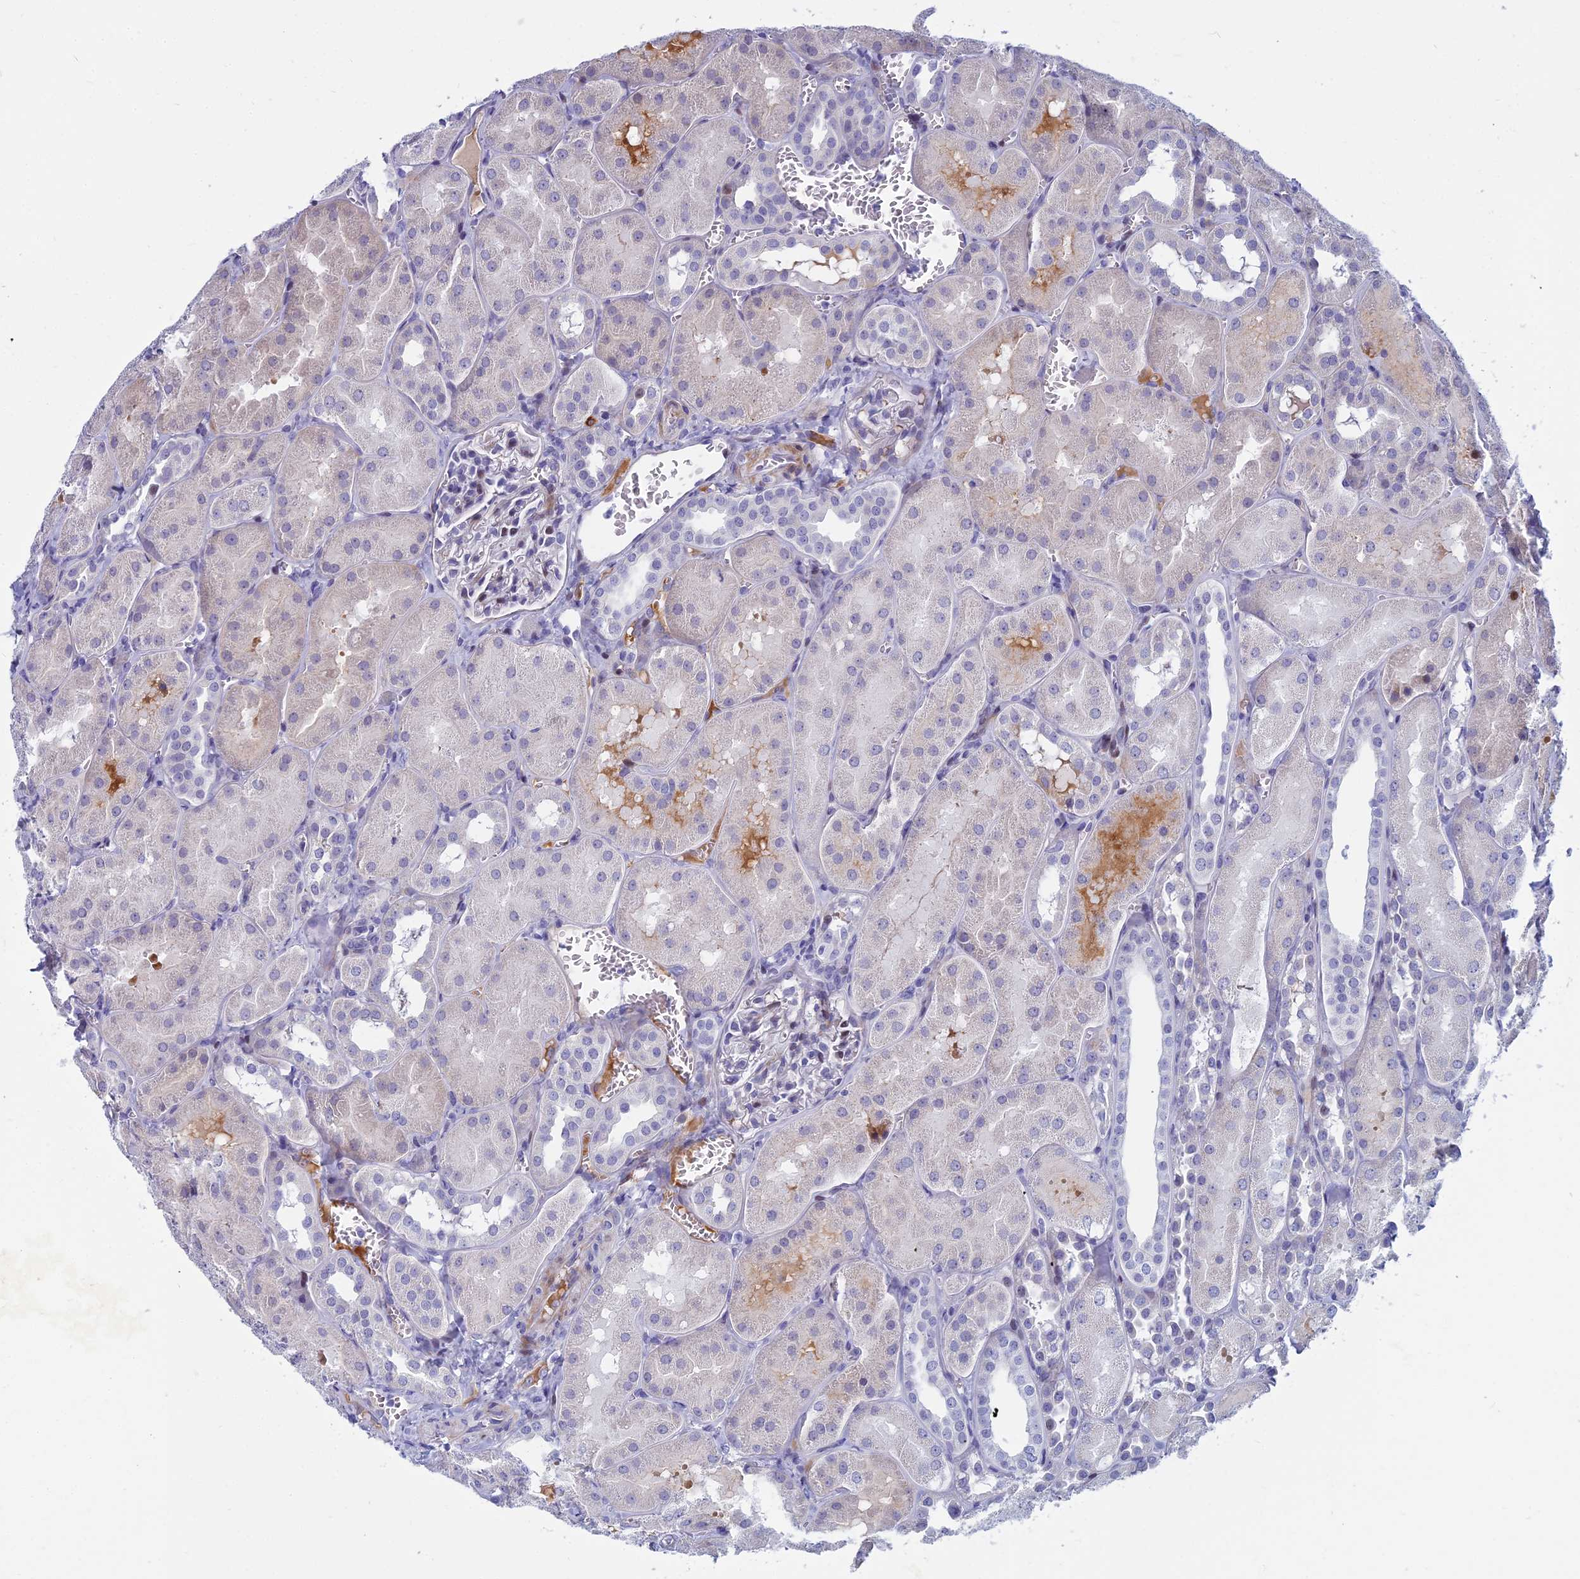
{"staining": {"intensity": "weak", "quantity": "<25%", "location": "nuclear"}, "tissue": "kidney", "cell_type": "Cells in glomeruli", "image_type": "normal", "snomed": [{"axis": "morphology", "description": "Normal tissue, NOS"}, {"axis": "topography", "description": "Kidney"}, {"axis": "topography", "description": "Urinary bladder"}], "caption": "Protein analysis of normal kidney shows no significant positivity in cells in glomeruli.", "gene": "MYBPC2", "patient": {"sex": "male", "age": 16}}